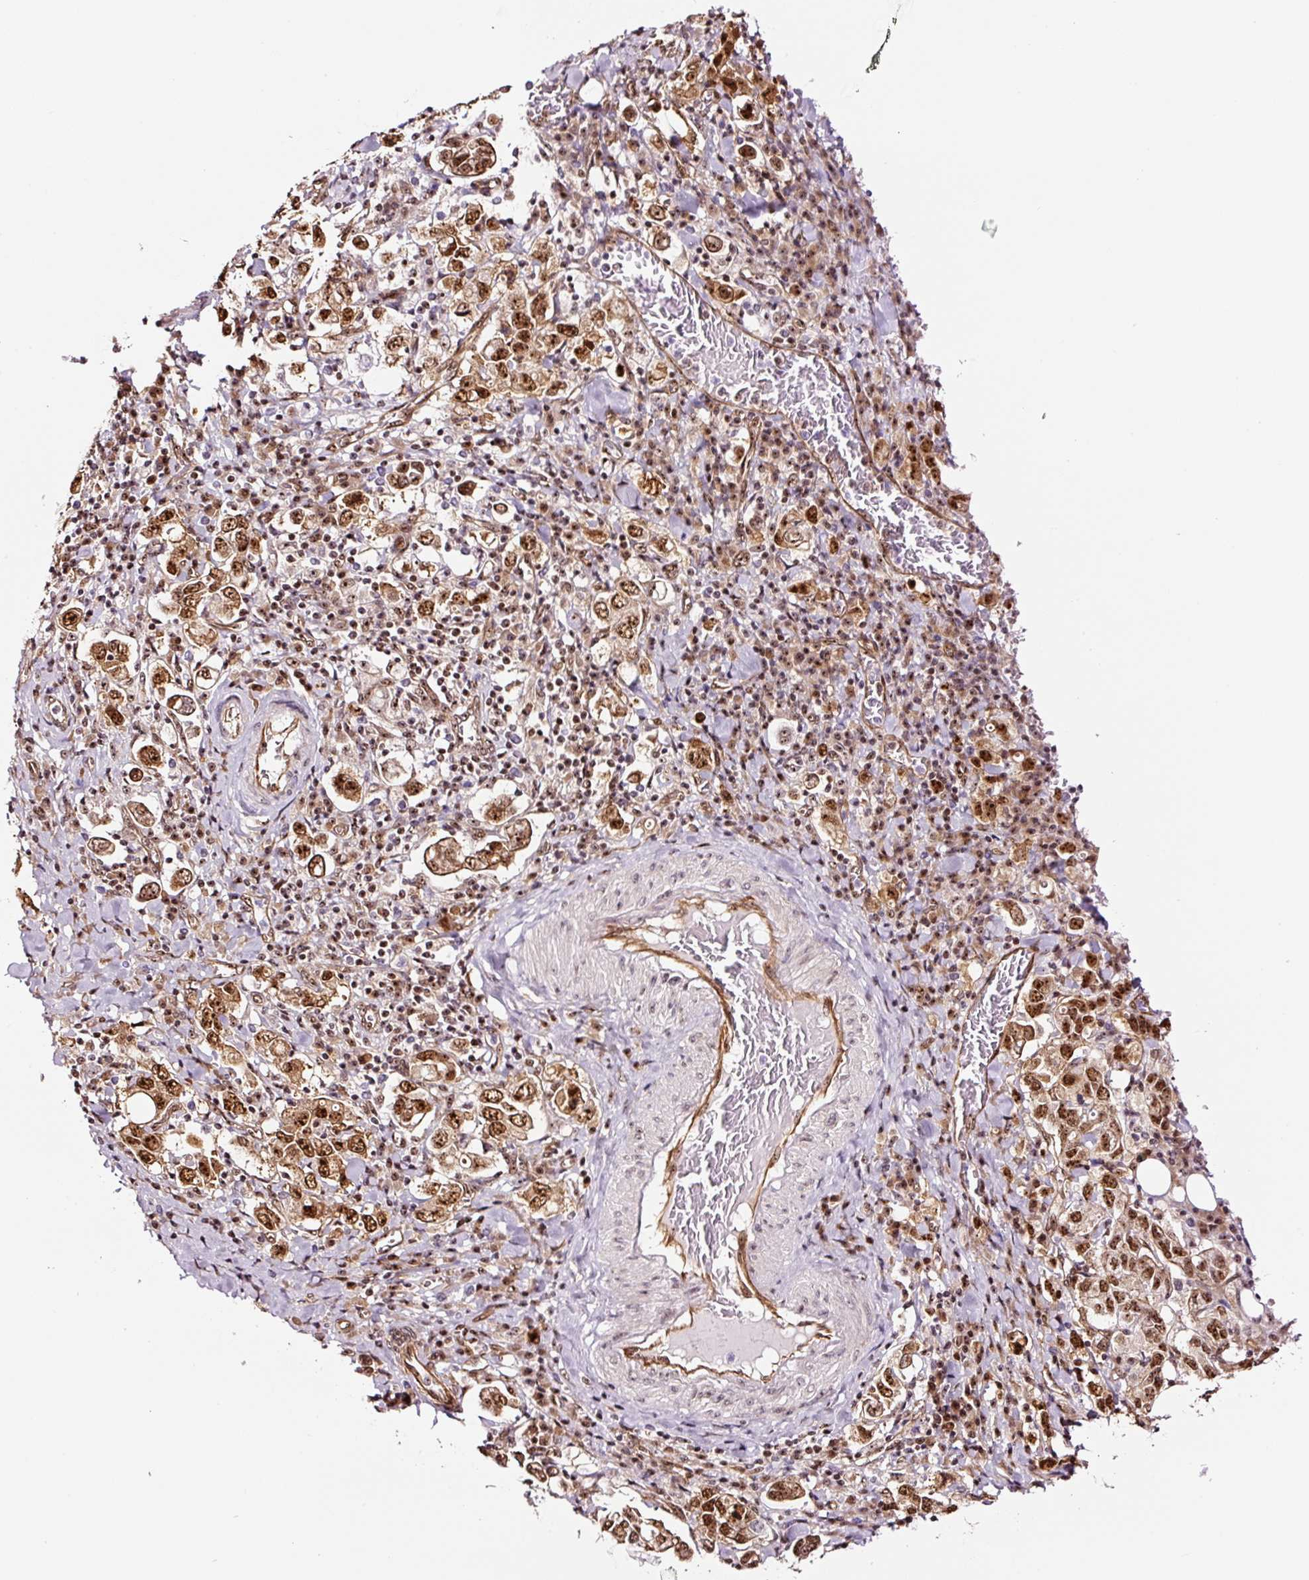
{"staining": {"intensity": "strong", "quantity": ">75%", "location": "cytoplasmic/membranous,nuclear"}, "tissue": "stomach cancer", "cell_type": "Tumor cells", "image_type": "cancer", "snomed": [{"axis": "morphology", "description": "Adenocarcinoma, NOS"}, {"axis": "topography", "description": "Stomach, upper"}], "caption": "Immunohistochemical staining of stomach adenocarcinoma reveals strong cytoplasmic/membranous and nuclear protein staining in about >75% of tumor cells.", "gene": "GNL3", "patient": {"sex": "male", "age": 62}}